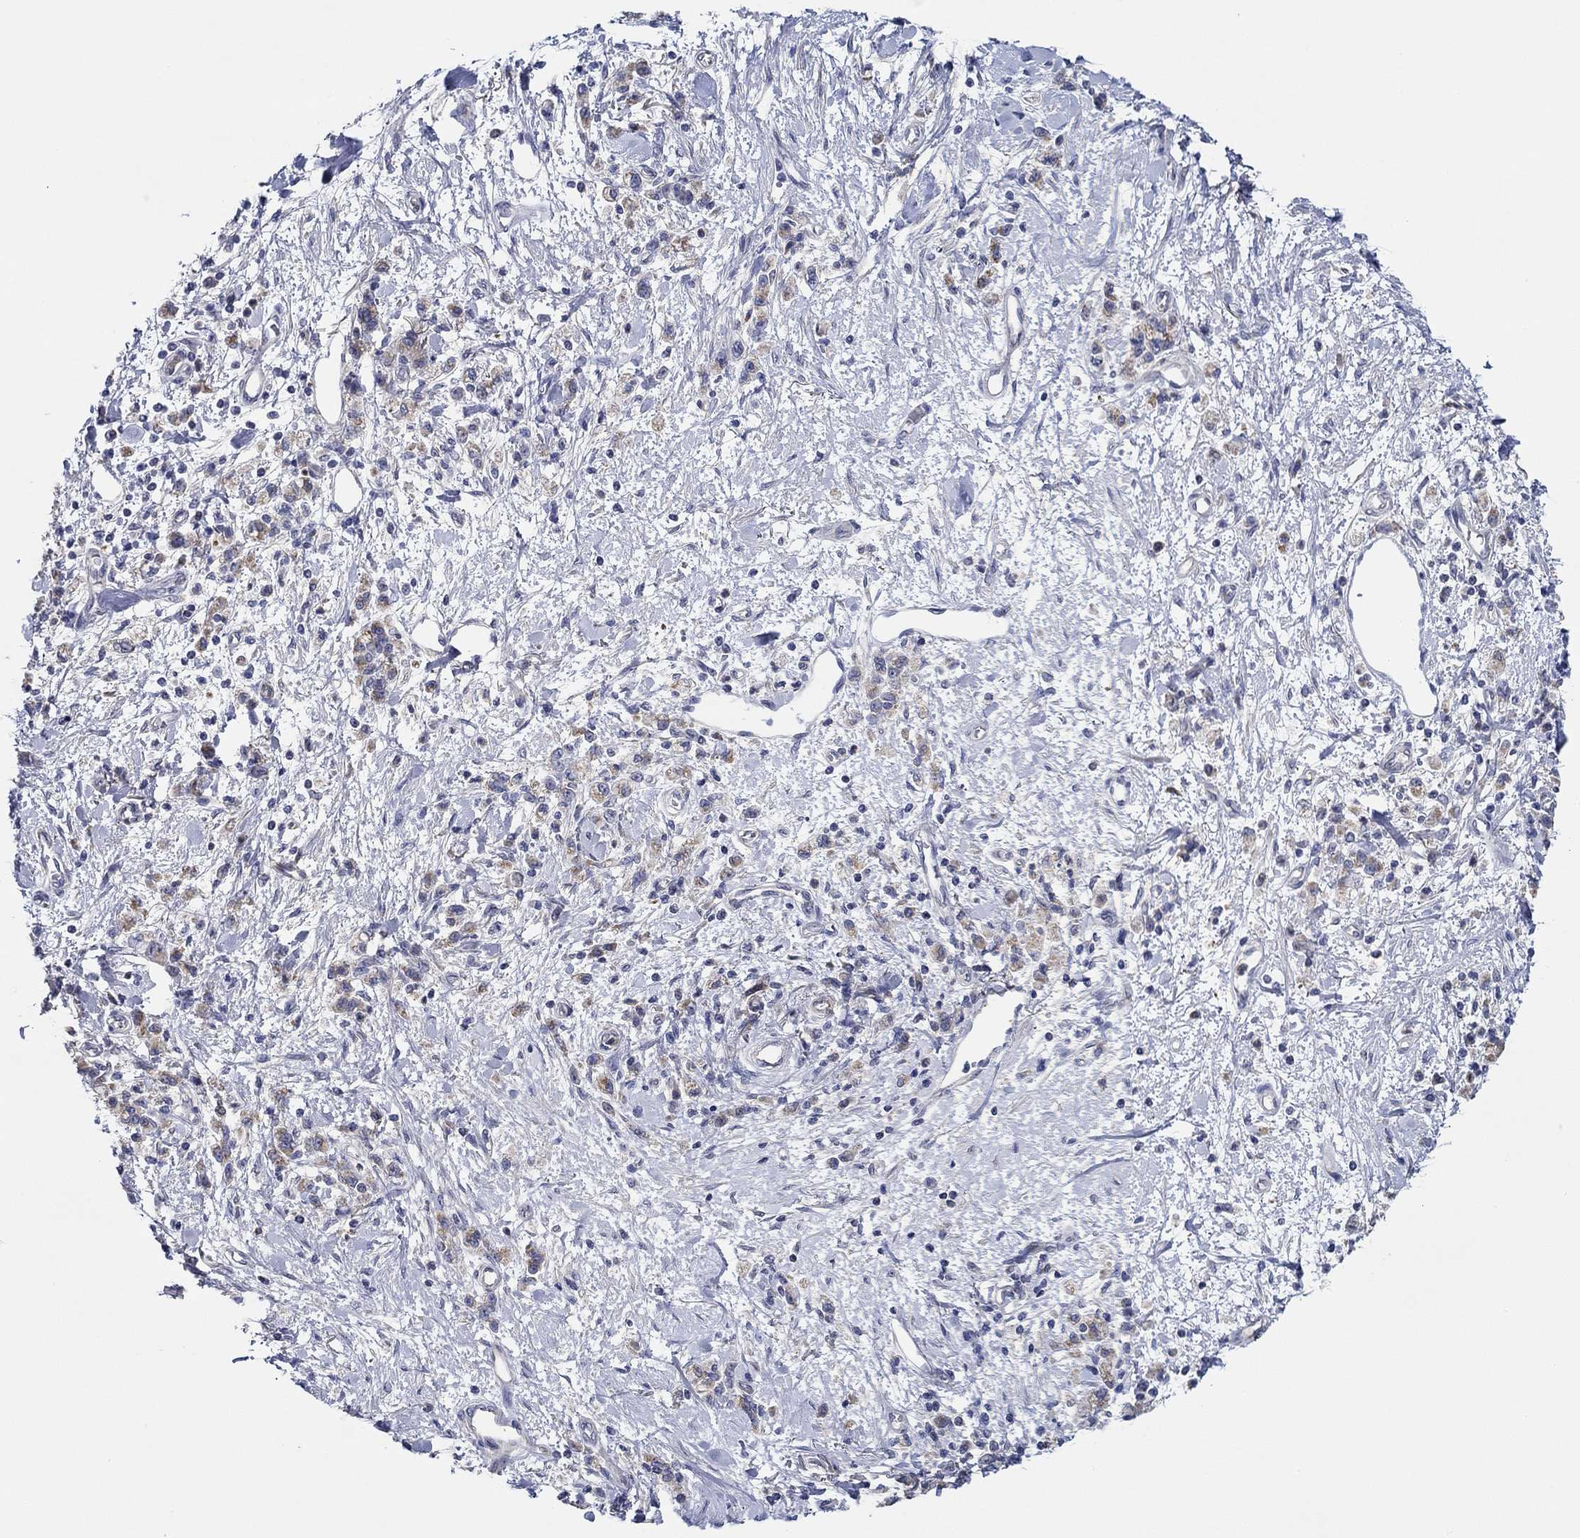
{"staining": {"intensity": "moderate", "quantity": "25%-75%", "location": "cytoplasmic/membranous"}, "tissue": "stomach cancer", "cell_type": "Tumor cells", "image_type": "cancer", "snomed": [{"axis": "morphology", "description": "Adenocarcinoma, NOS"}, {"axis": "topography", "description": "Stomach"}], "caption": "Stomach adenocarcinoma was stained to show a protein in brown. There is medium levels of moderate cytoplasmic/membranous staining in approximately 25%-75% of tumor cells.", "gene": "CFAP61", "patient": {"sex": "male", "age": 77}}